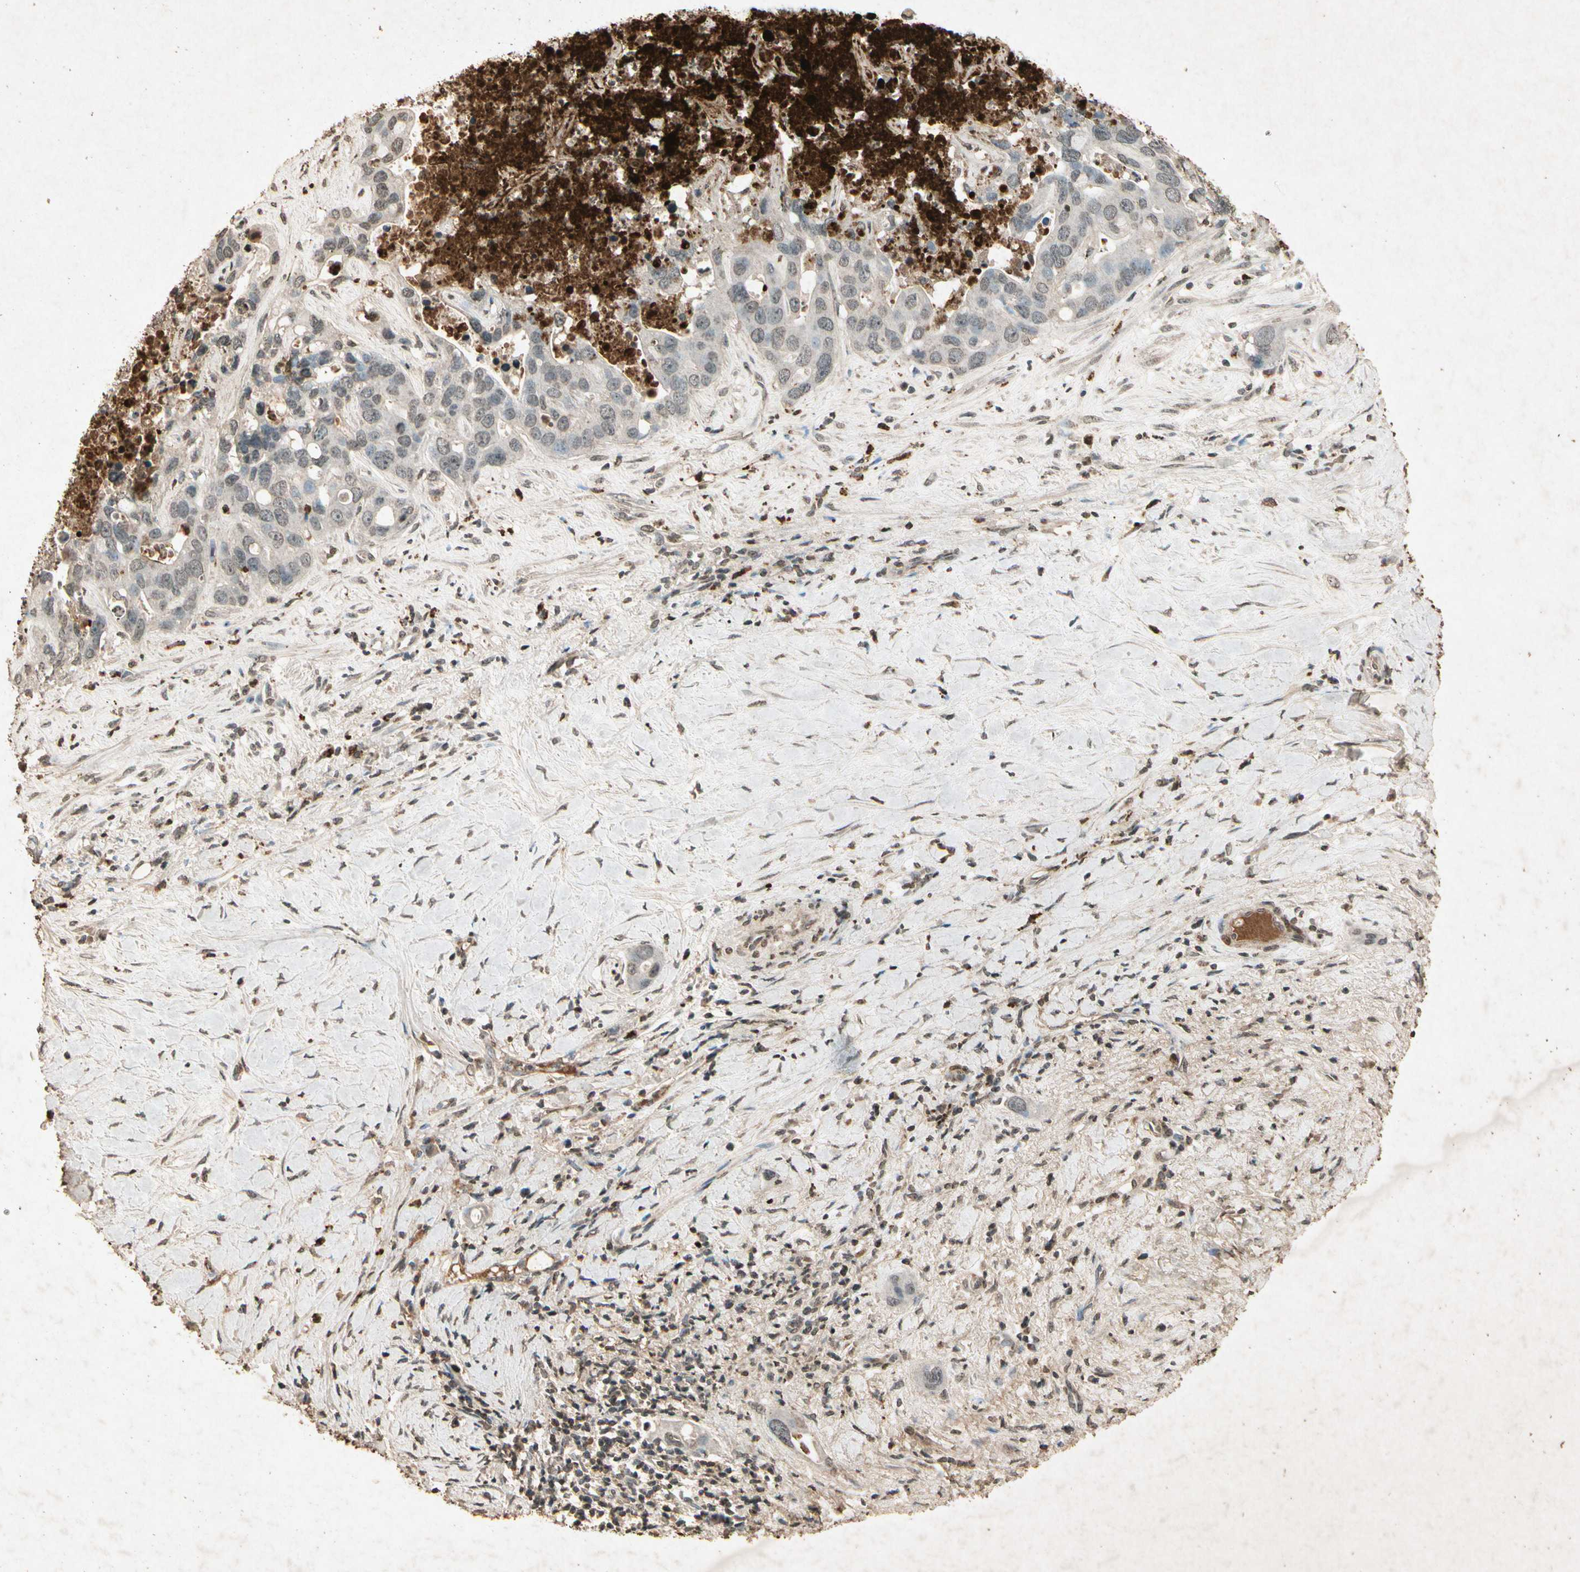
{"staining": {"intensity": "moderate", "quantity": "25%-75%", "location": "cytoplasmic/membranous"}, "tissue": "liver cancer", "cell_type": "Tumor cells", "image_type": "cancer", "snomed": [{"axis": "morphology", "description": "Cholangiocarcinoma"}, {"axis": "topography", "description": "Liver"}], "caption": "A medium amount of moderate cytoplasmic/membranous staining is present in approximately 25%-75% of tumor cells in liver cancer (cholangiocarcinoma) tissue.", "gene": "GC", "patient": {"sex": "female", "age": 65}}